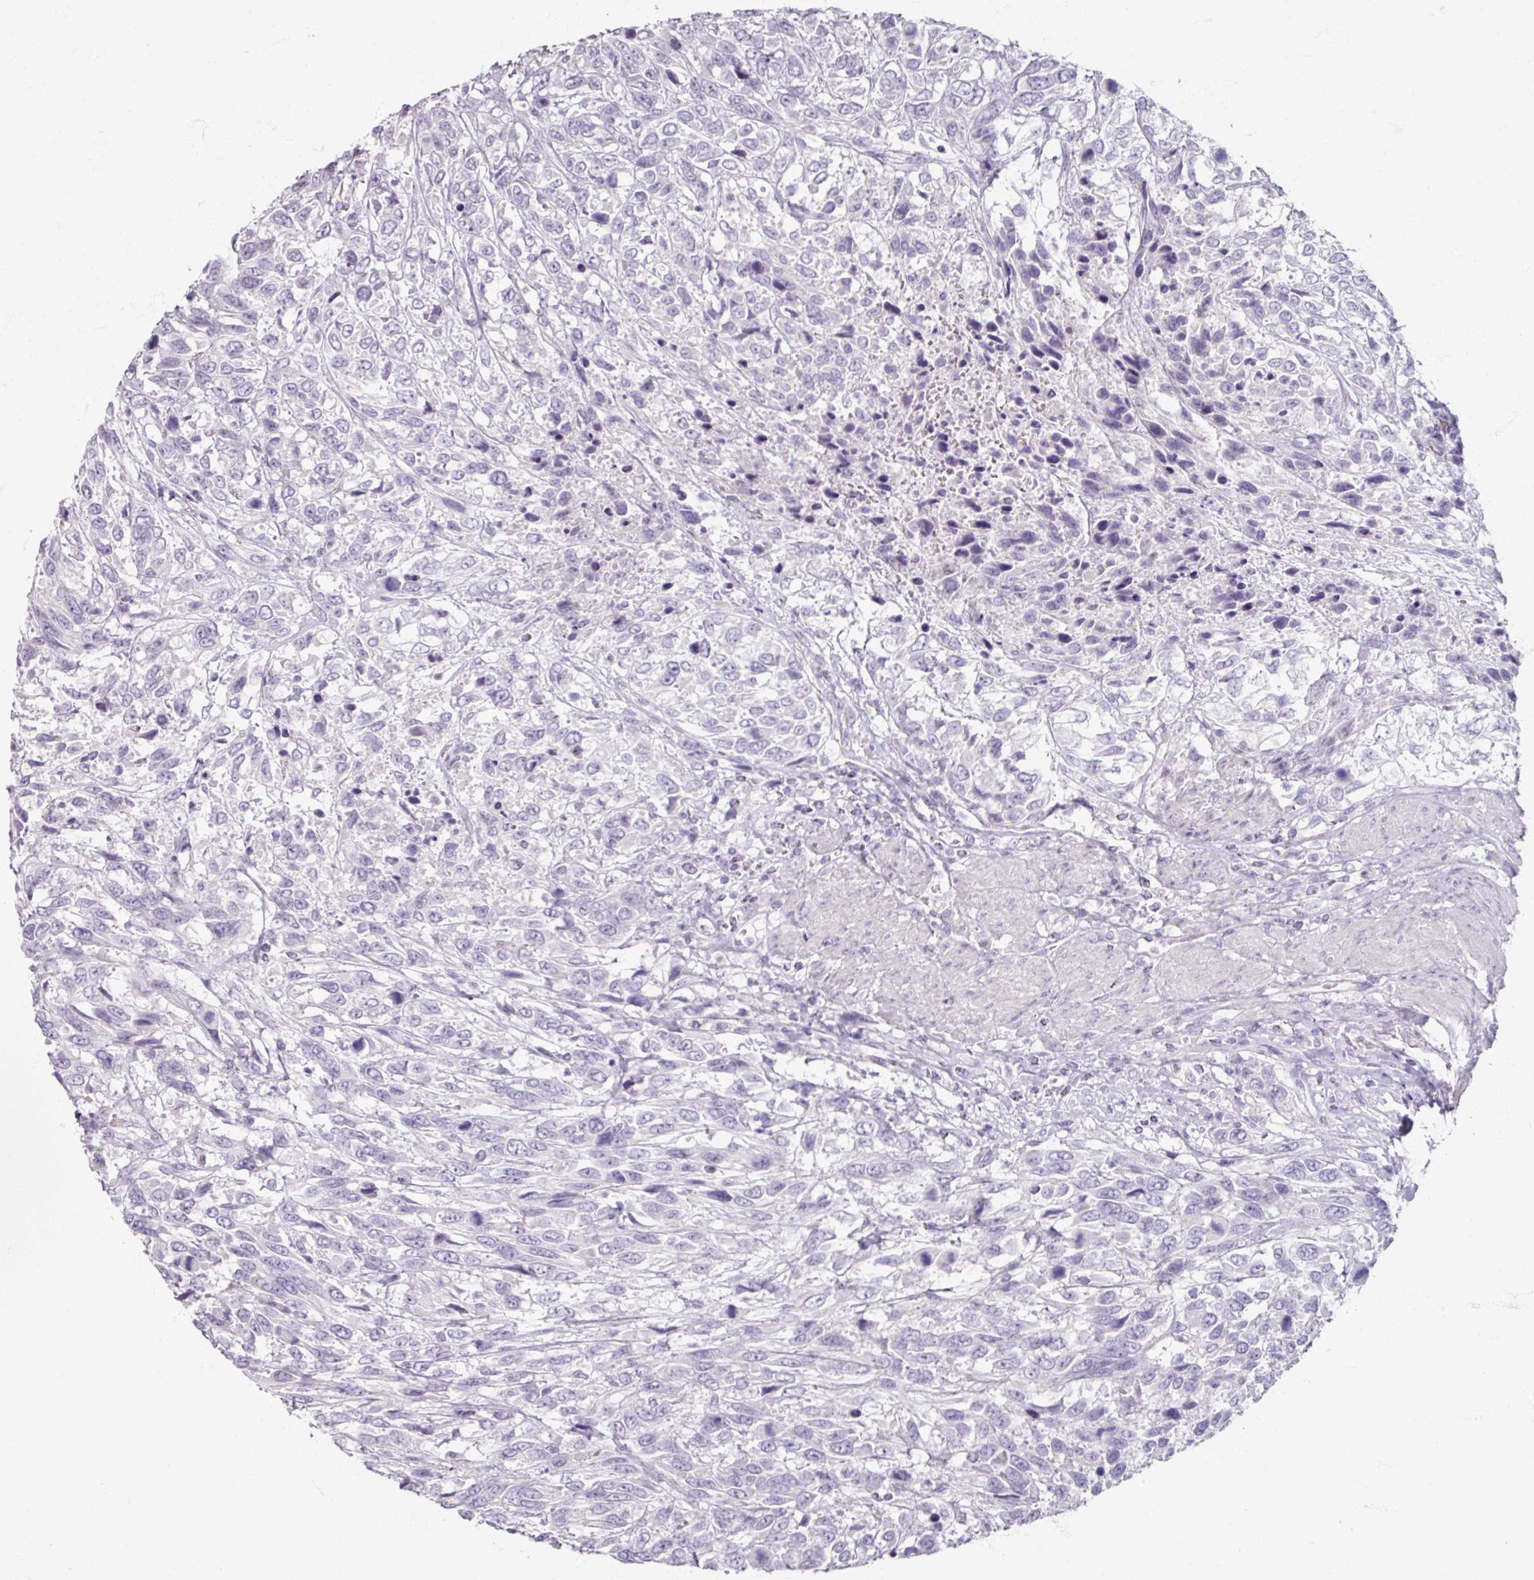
{"staining": {"intensity": "negative", "quantity": "none", "location": "none"}, "tissue": "urothelial cancer", "cell_type": "Tumor cells", "image_type": "cancer", "snomed": [{"axis": "morphology", "description": "Urothelial carcinoma, High grade"}, {"axis": "topography", "description": "Urinary bladder"}], "caption": "Tumor cells are negative for brown protein staining in urothelial cancer.", "gene": "TG", "patient": {"sex": "female", "age": 70}}